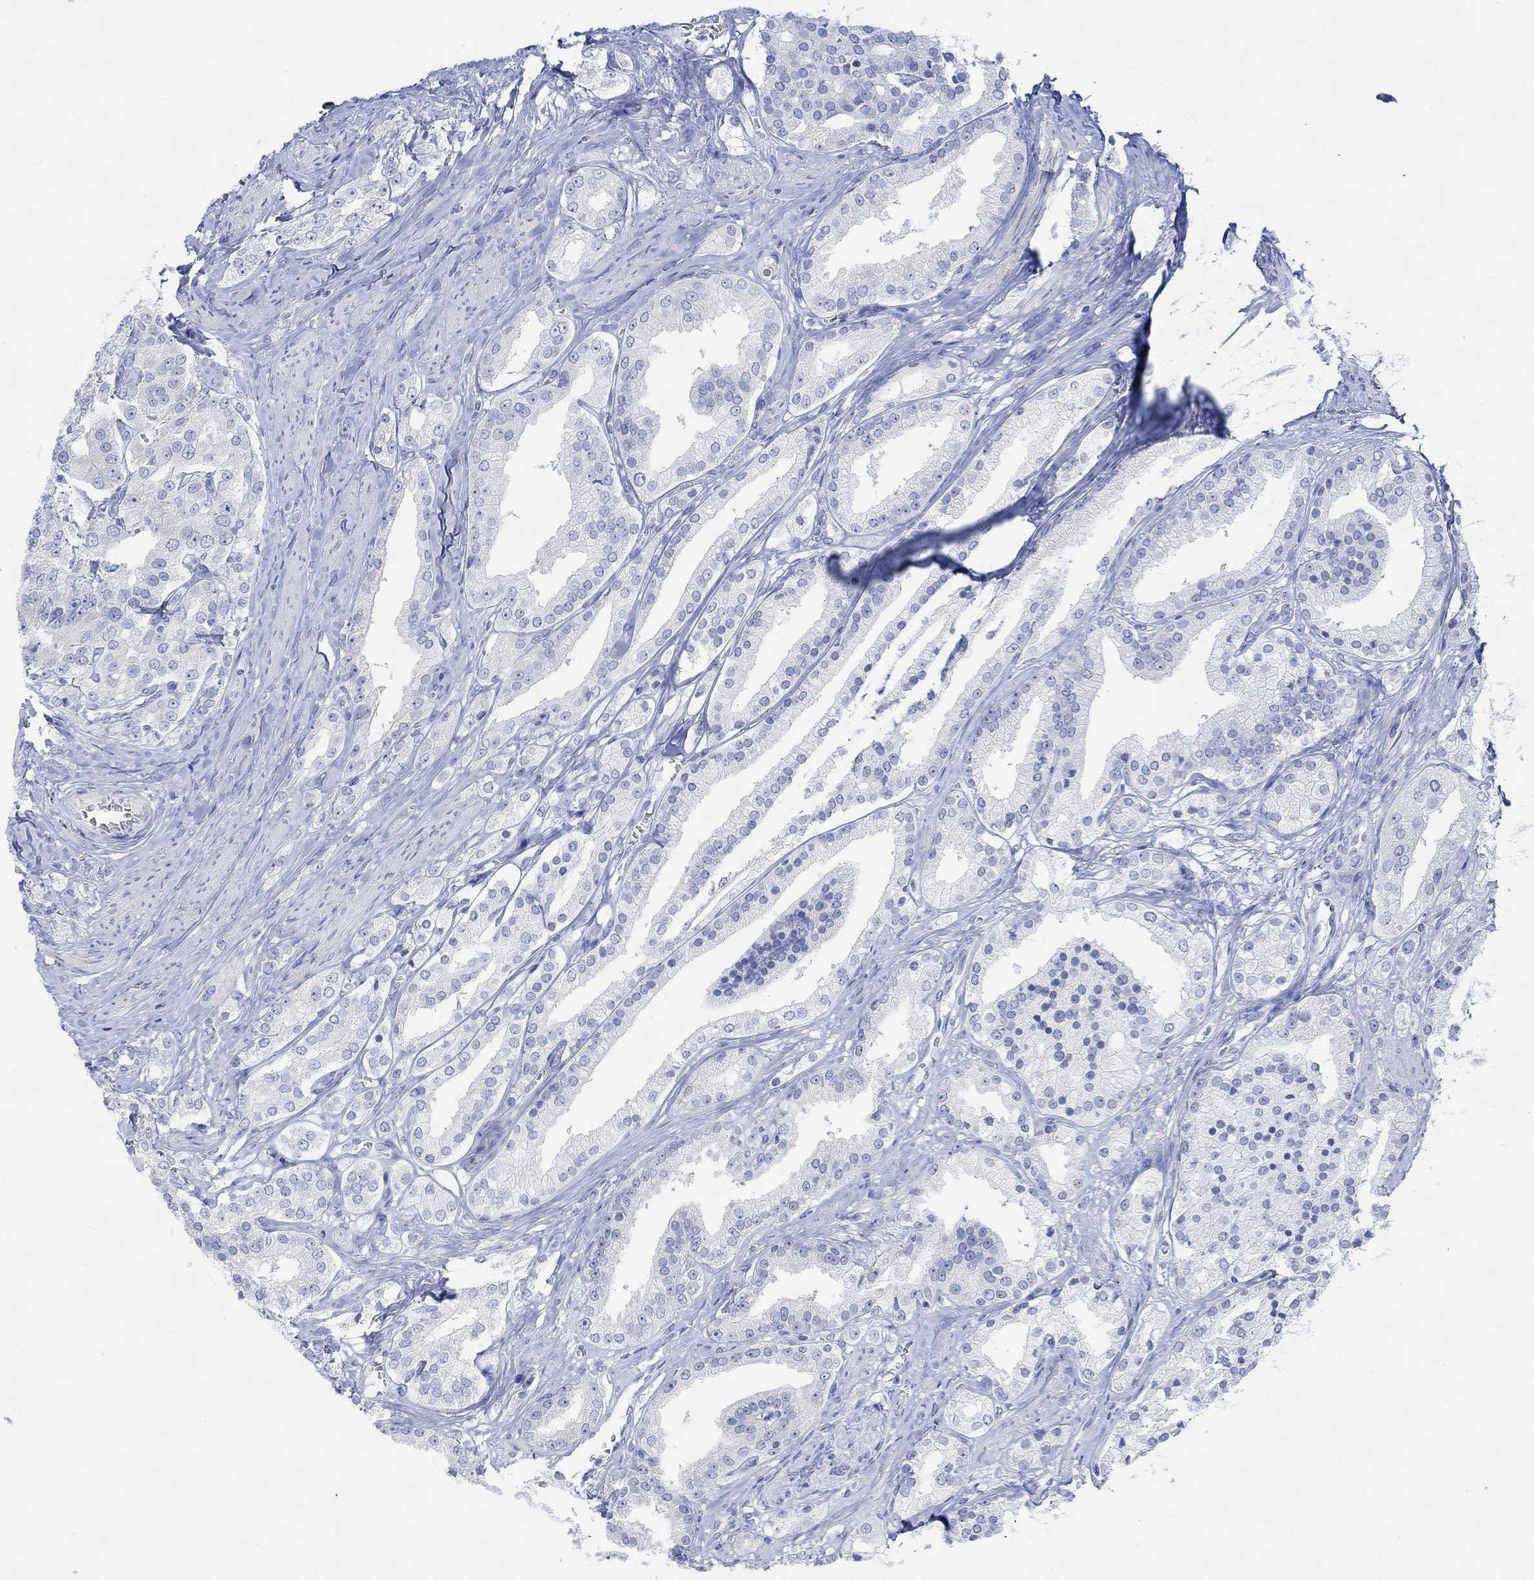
{"staining": {"intensity": "negative", "quantity": "none", "location": "none"}, "tissue": "prostate cancer", "cell_type": "Tumor cells", "image_type": "cancer", "snomed": [{"axis": "morphology", "description": "Adenocarcinoma, NOS"}, {"axis": "topography", "description": "Prostate and seminal vesicle, NOS"}, {"axis": "topography", "description": "Prostate"}], "caption": "Immunohistochemical staining of human prostate cancer reveals no significant positivity in tumor cells. (Immunohistochemistry, brightfield microscopy, high magnification).", "gene": "CALCA", "patient": {"sex": "male", "age": 67}}